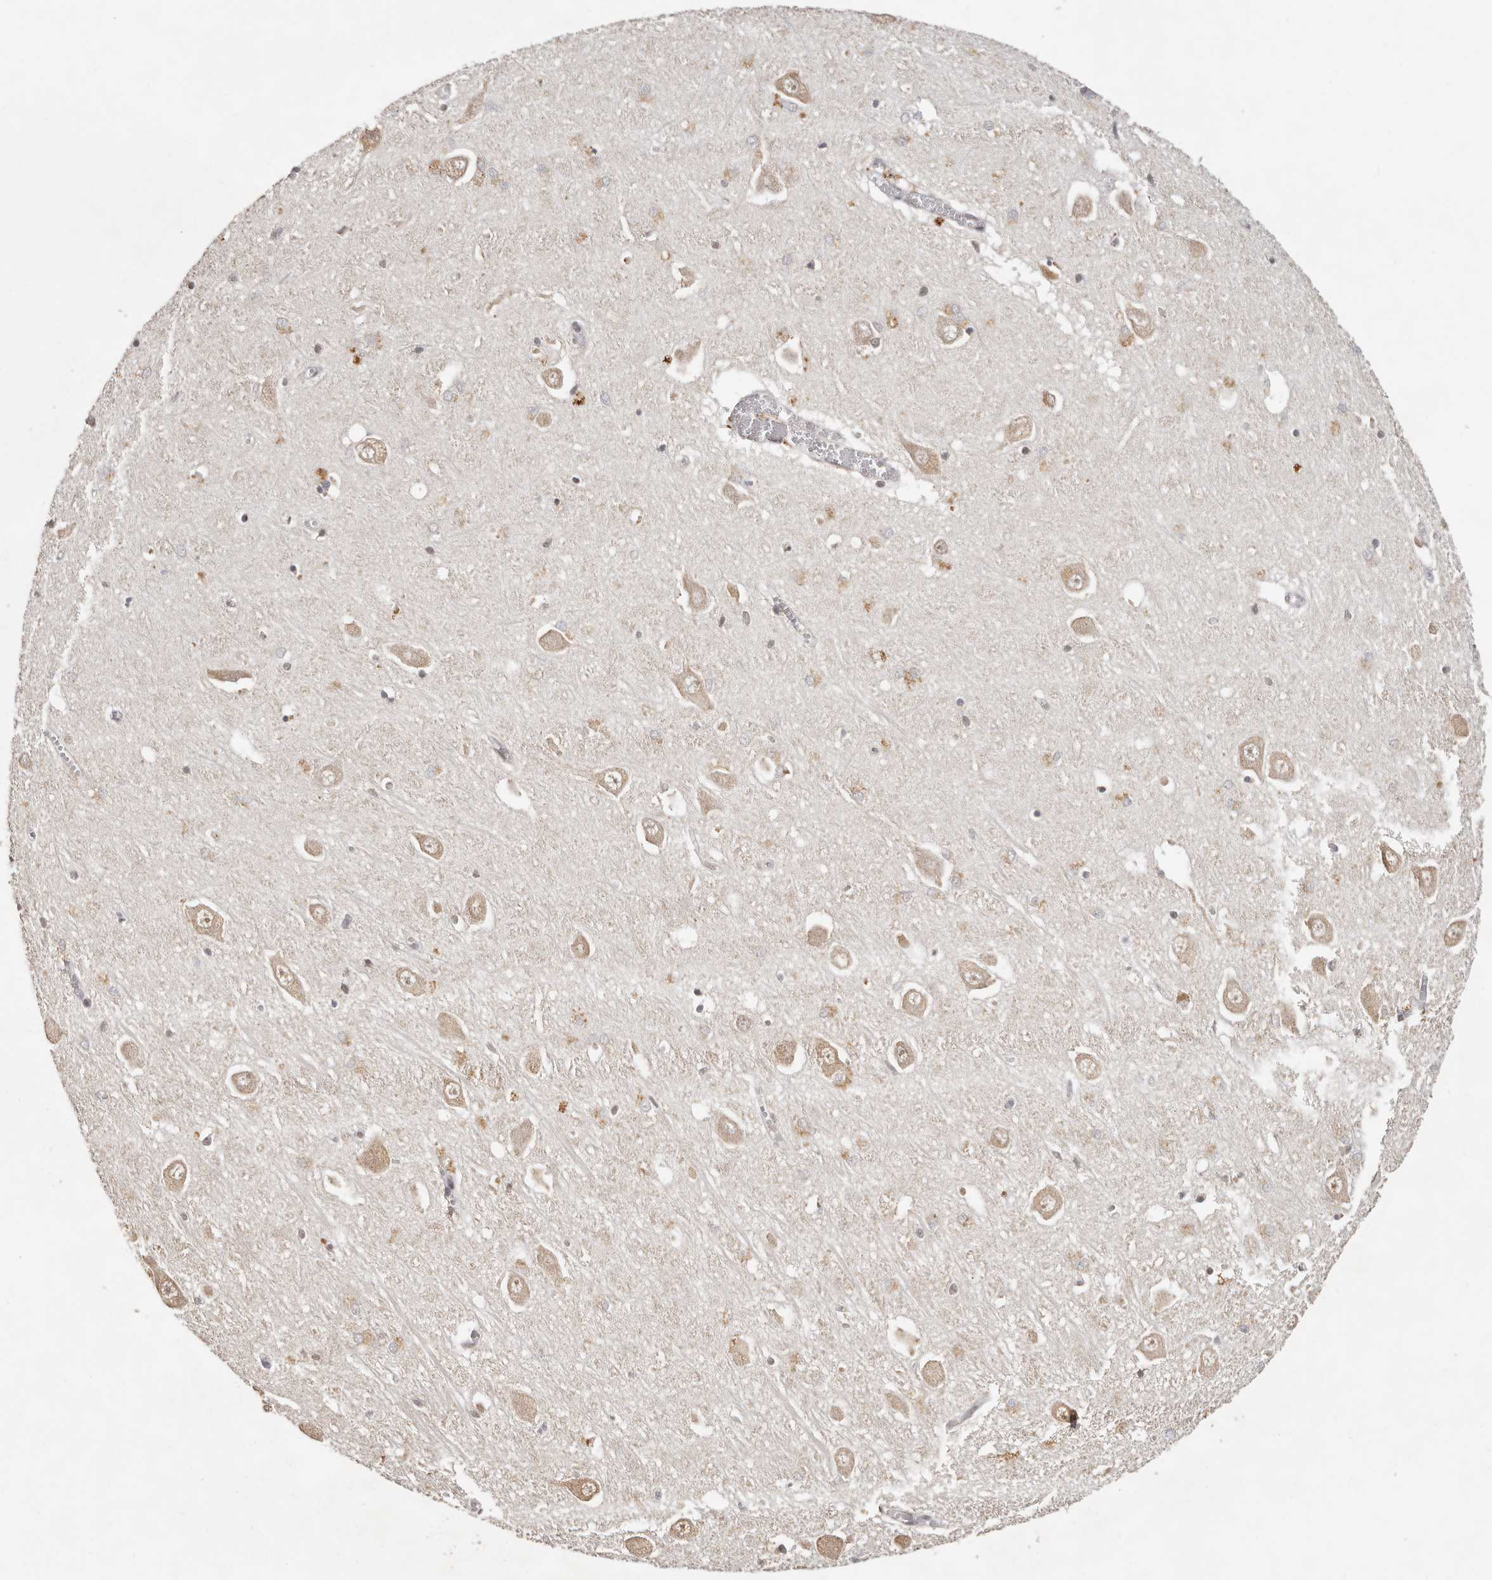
{"staining": {"intensity": "moderate", "quantity": "<25%", "location": "cytoplasmic/membranous"}, "tissue": "hippocampus", "cell_type": "Glial cells", "image_type": "normal", "snomed": [{"axis": "morphology", "description": "Normal tissue, NOS"}, {"axis": "topography", "description": "Hippocampus"}], "caption": "An immunohistochemistry histopathology image of unremarkable tissue is shown. Protein staining in brown highlights moderate cytoplasmic/membranous positivity in hippocampus within glial cells. The staining was performed using DAB (3,3'-diaminobenzidine) to visualize the protein expression in brown, while the nuclei were stained in blue with hematoxylin (Magnification: 20x).", "gene": "SEC14L1", "patient": {"sex": "male", "age": 70}}